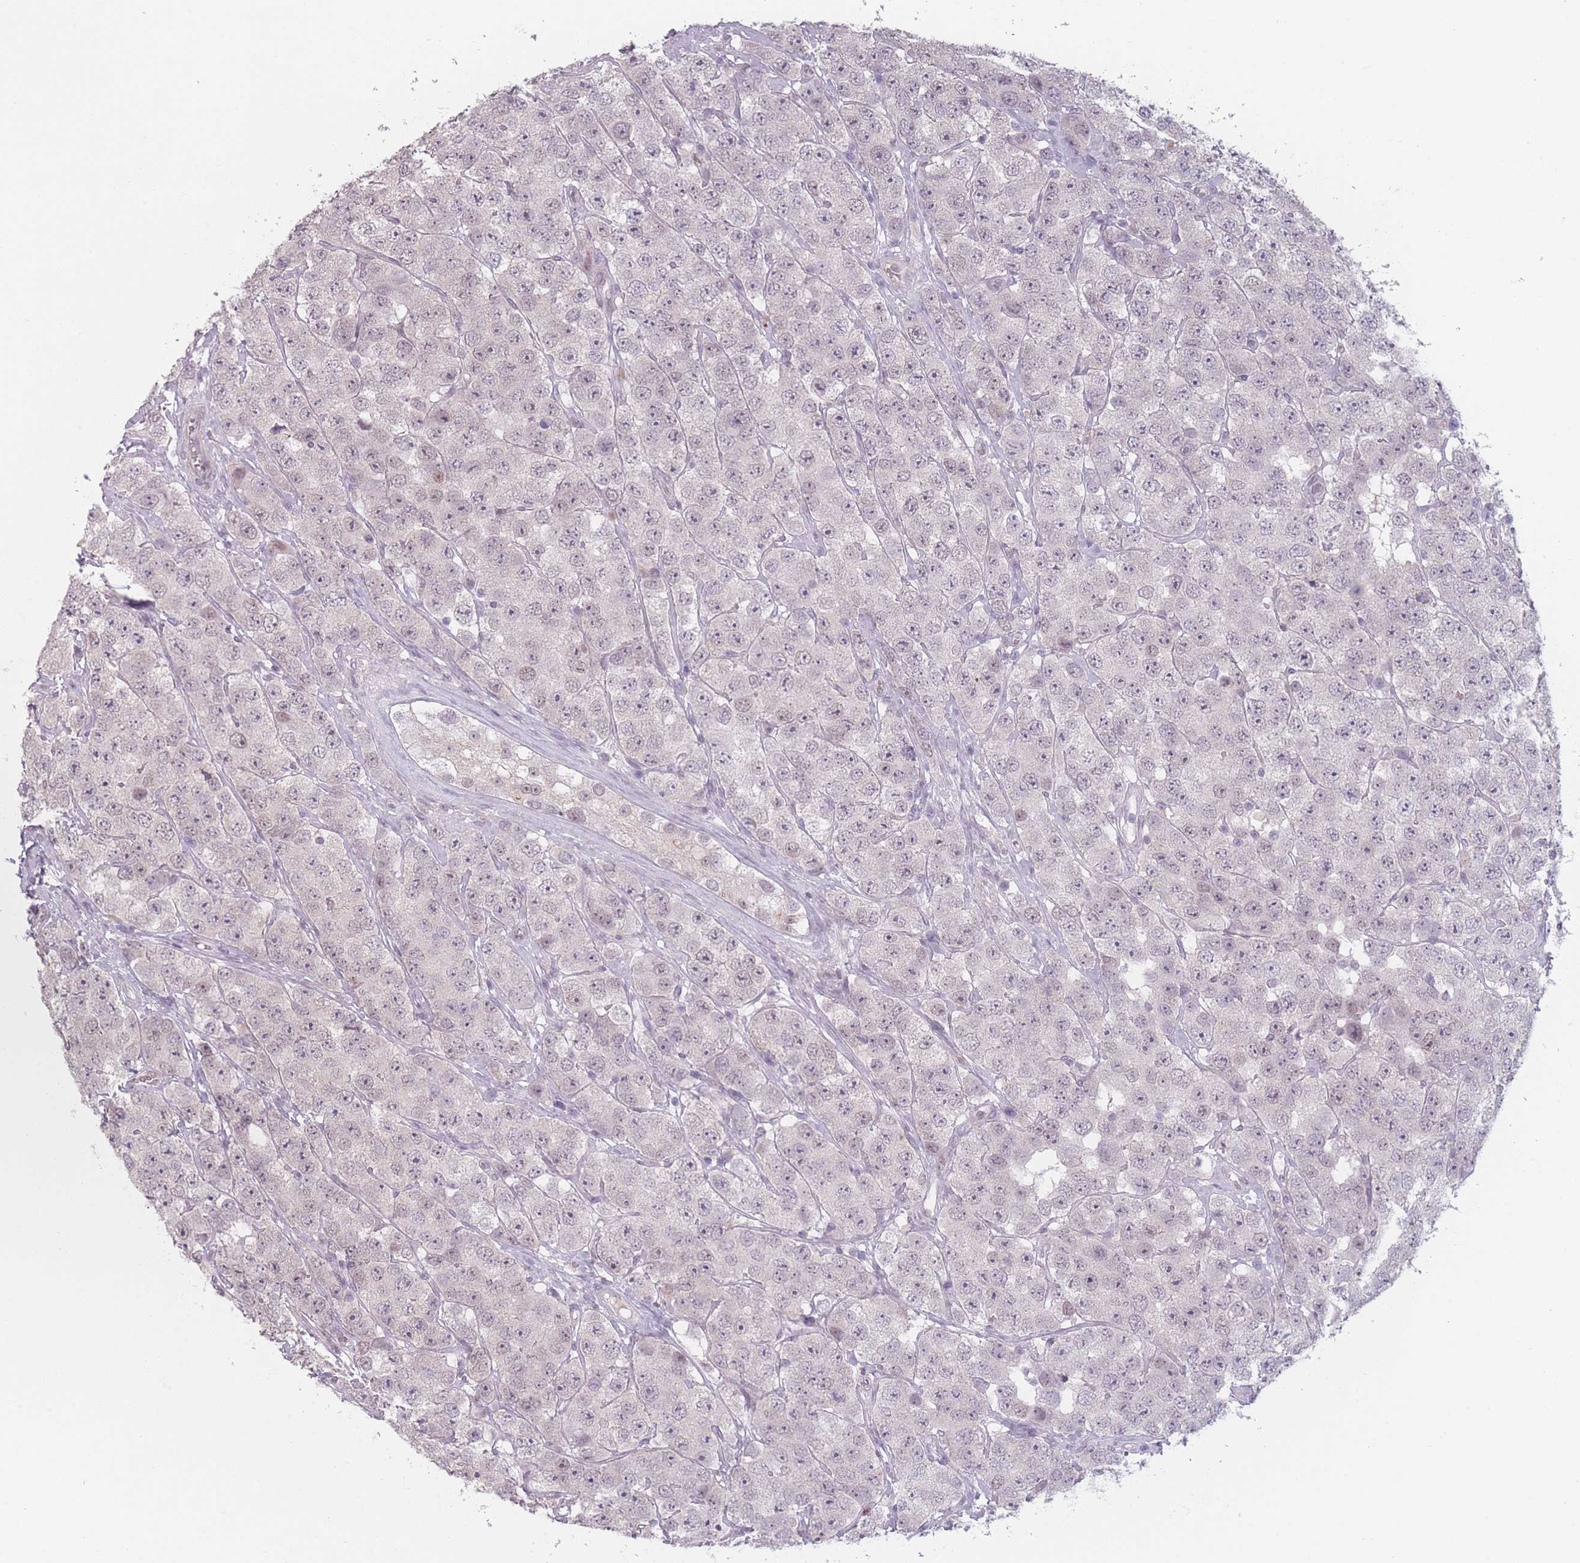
{"staining": {"intensity": "negative", "quantity": "none", "location": "none"}, "tissue": "testis cancer", "cell_type": "Tumor cells", "image_type": "cancer", "snomed": [{"axis": "morphology", "description": "Seminoma, NOS"}, {"axis": "topography", "description": "Testis"}], "caption": "High power microscopy photomicrograph of an immunohistochemistry (IHC) photomicrograph of seminoma (testis), revealing no significant positivity in tumor cells. (DAB (3,3'-diaminobenzidine) immunohistochemistry with hematoxylin counter stain).", "gene": "OR10C1", "patient": {"sex": "male", "age": 28}}